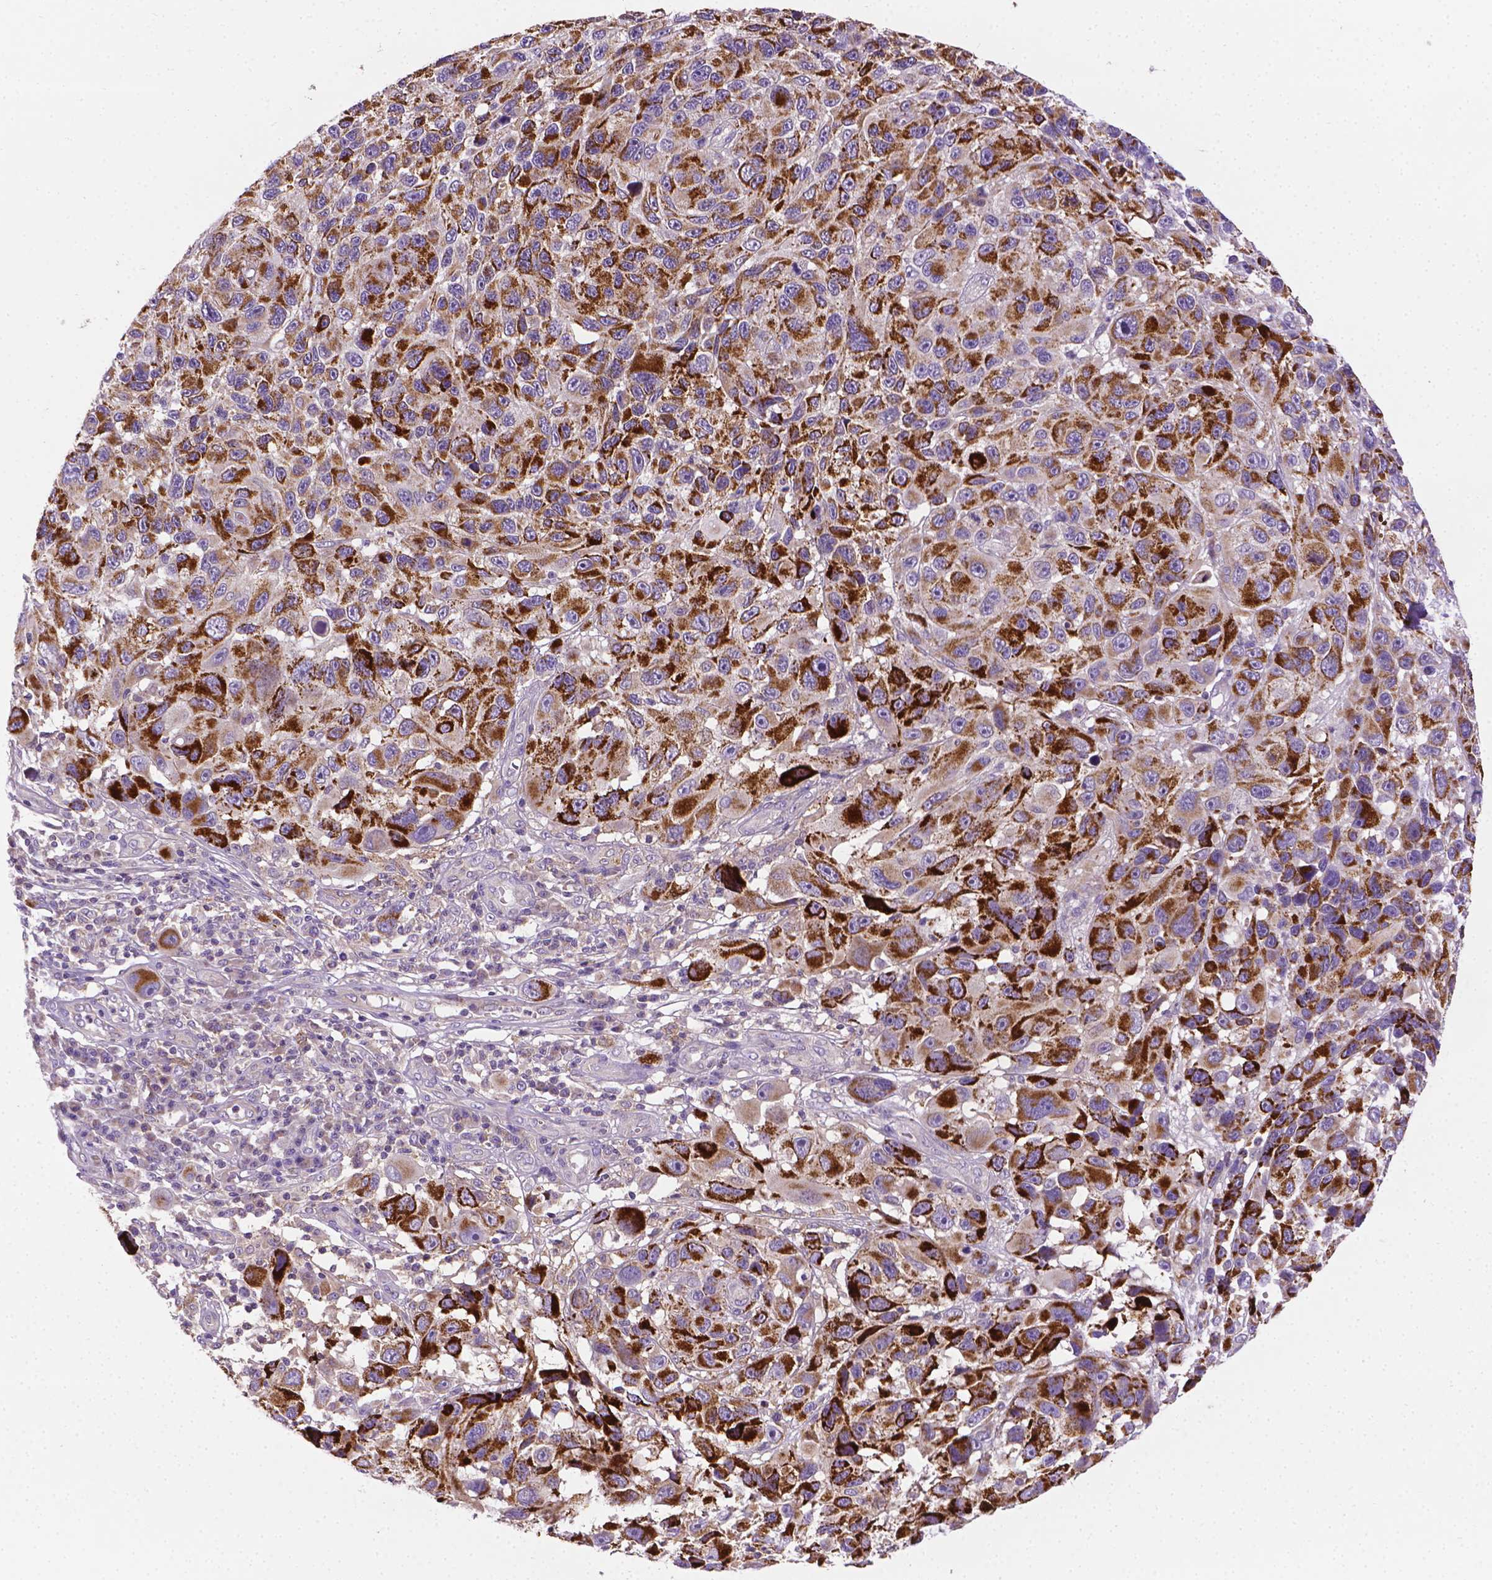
{"staining": {"intensity": "strong", "quantity": "25%-75%", "location": "cytoplasmic/membranous"}, "tissue": "melanoma", "cell_type": "Tumor cells", "image_type": "cancer", "snomed": [{"axis": "morphology", "description": "Malignant melanoma, NOS"}, {"axis": "topography", "description": "Skin"}], "caption": "IHC image of melanoma stained for a protein (brown), which reveals high levels of strong cytoplasmic/membranous expression in approximately 25%-75% of tumor cells.", "gene": "SLC51B", "patient": {"sex": "male", "age": 53}}